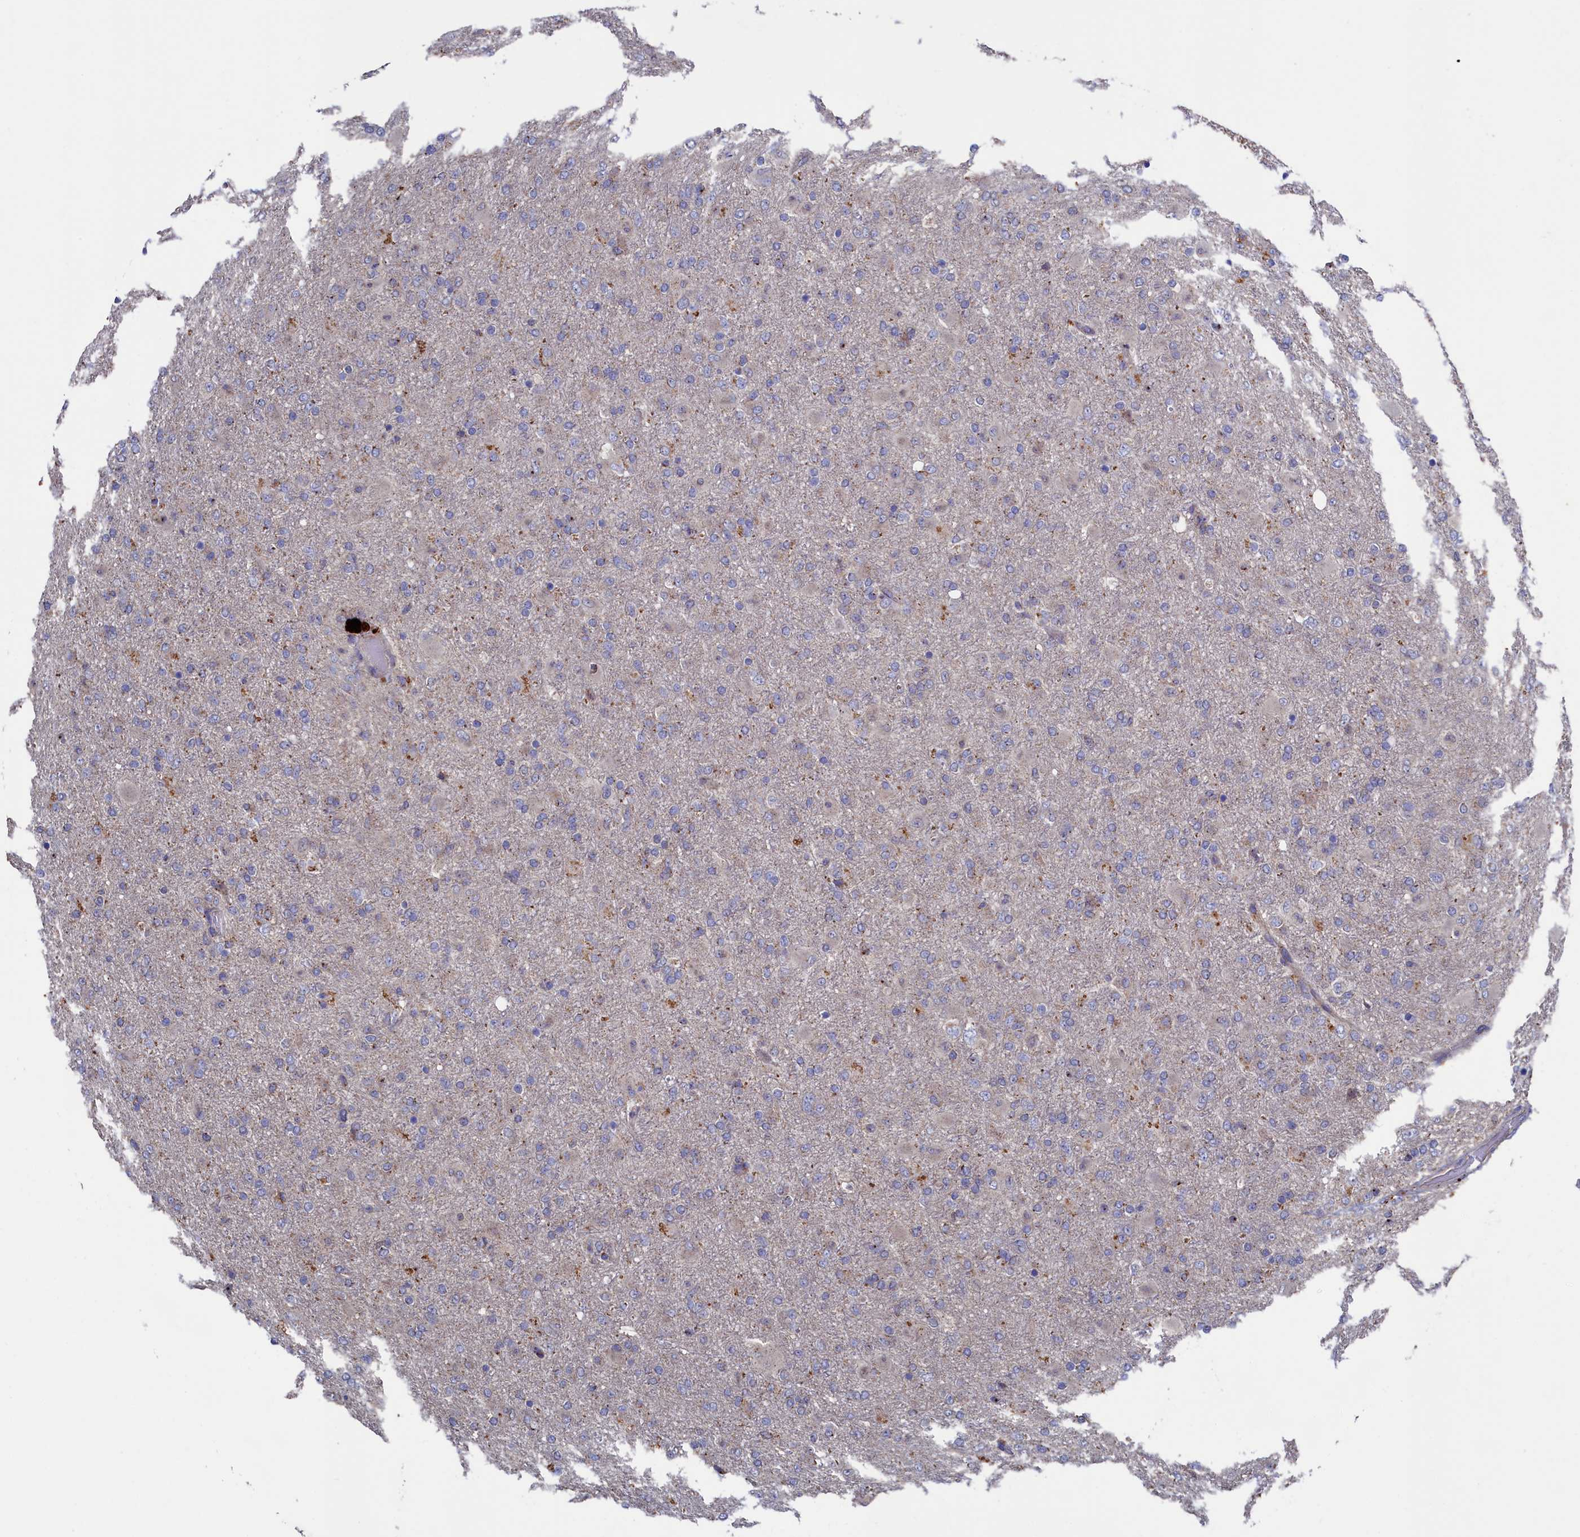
{"staining": {"intensity": "negative", "quantity": "none", "location": "none"}, "tissue": "glioma", "cell_type": "Tumor cells", "image_type": "cancer", "snomed": [{"axis": "morphology", "description": "Glioma, malignant, Low grade"}, {"axis": "topography", "description": "Brain"}], "caption": "The micrograph shows no significant positivity in tumor cells of glioma.", "gene": "TK2", "patient": {"sex": "male", "age": 65}}